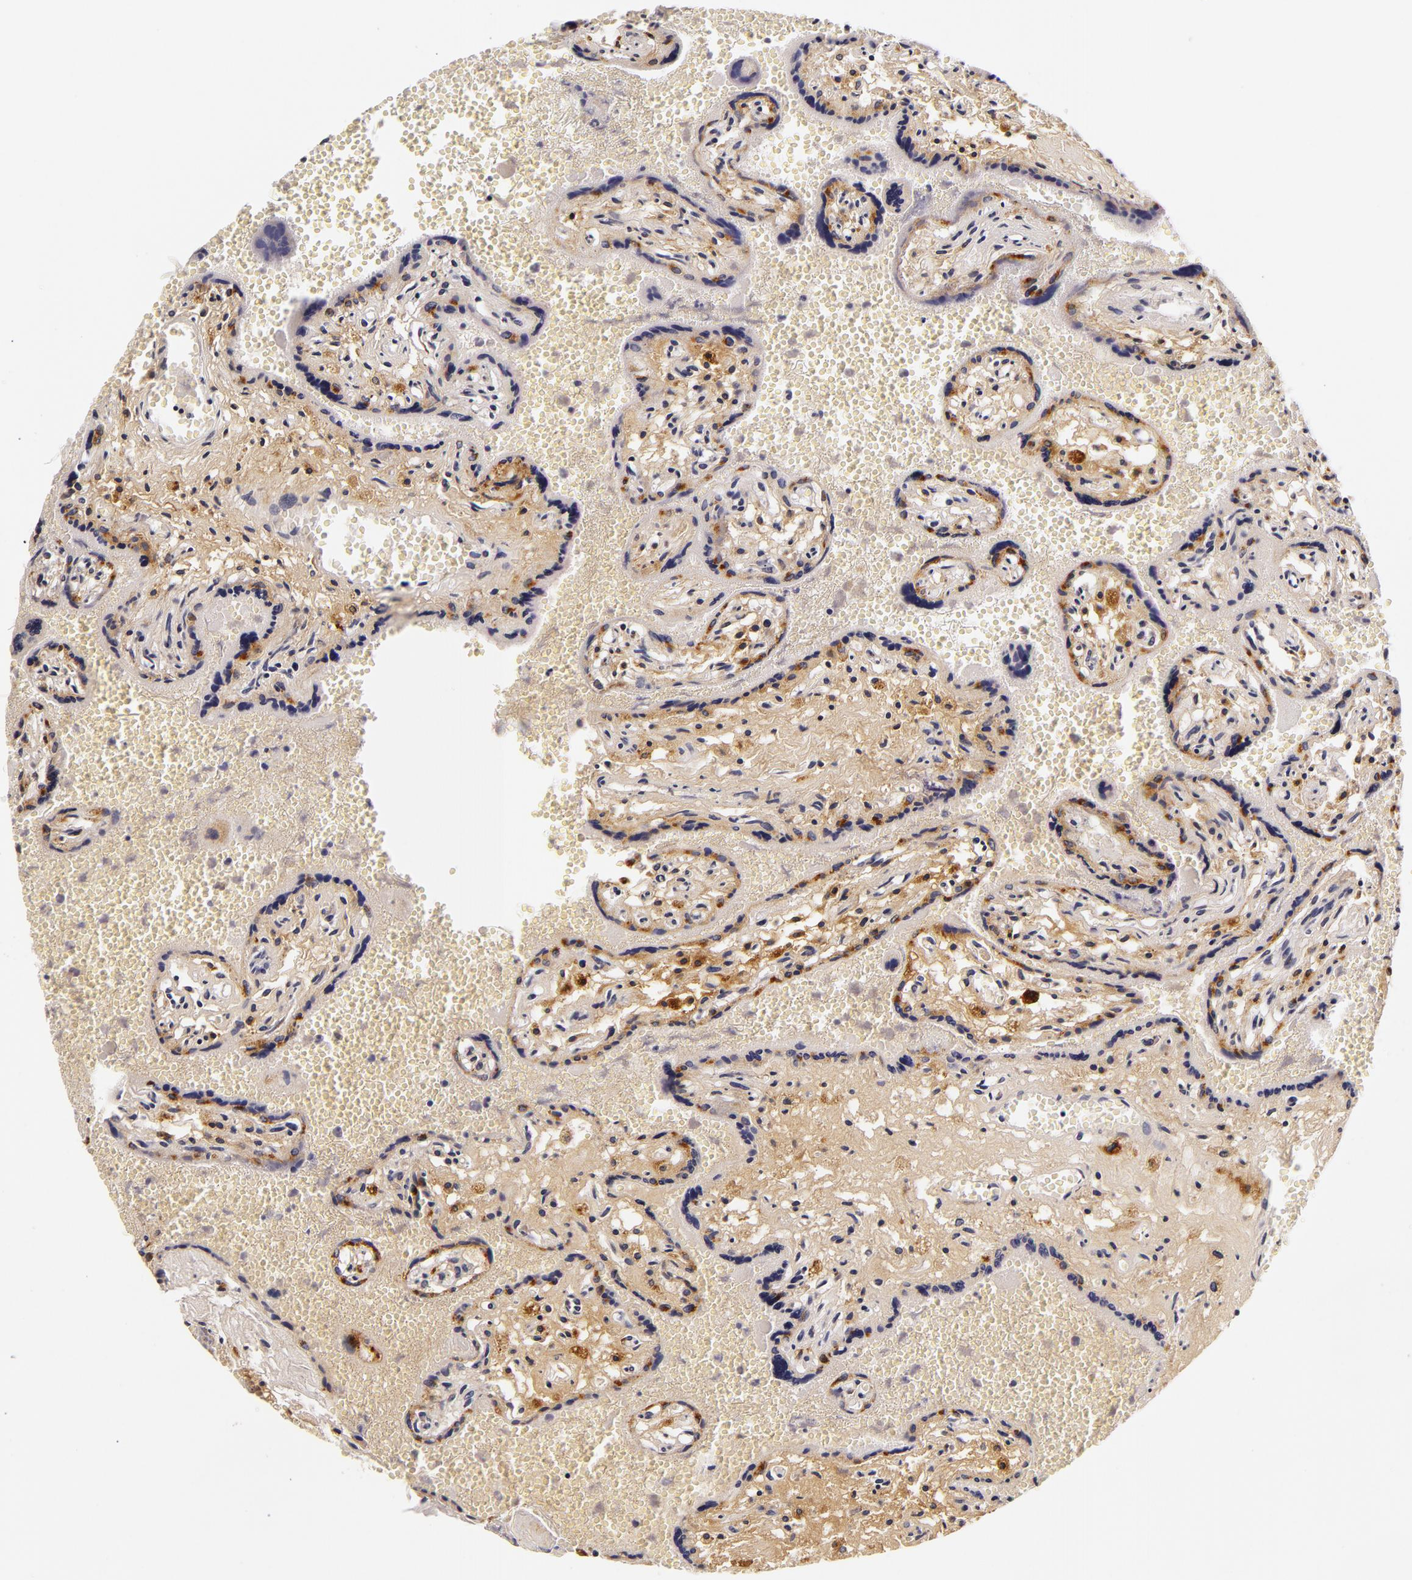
{"staining": {"intensity": "negative", "quantity": "none", "location": "none"}, "tissue": "placenta", "cell_type": "Trophoblastic cells", "image_type": "normal", "snomed": [{"axis": "morphology", "description": "Normal tissue, NOS"}, {"axis": "topography", "description": "Placenta"}], "caption": "This is an immunohistochemistry (IHC) histopathology image of benign human placenta. There is no expression in trophoblastic cells.", "gene": "LGALS3BP", "patient": {"sex": "female", "age": 40}}